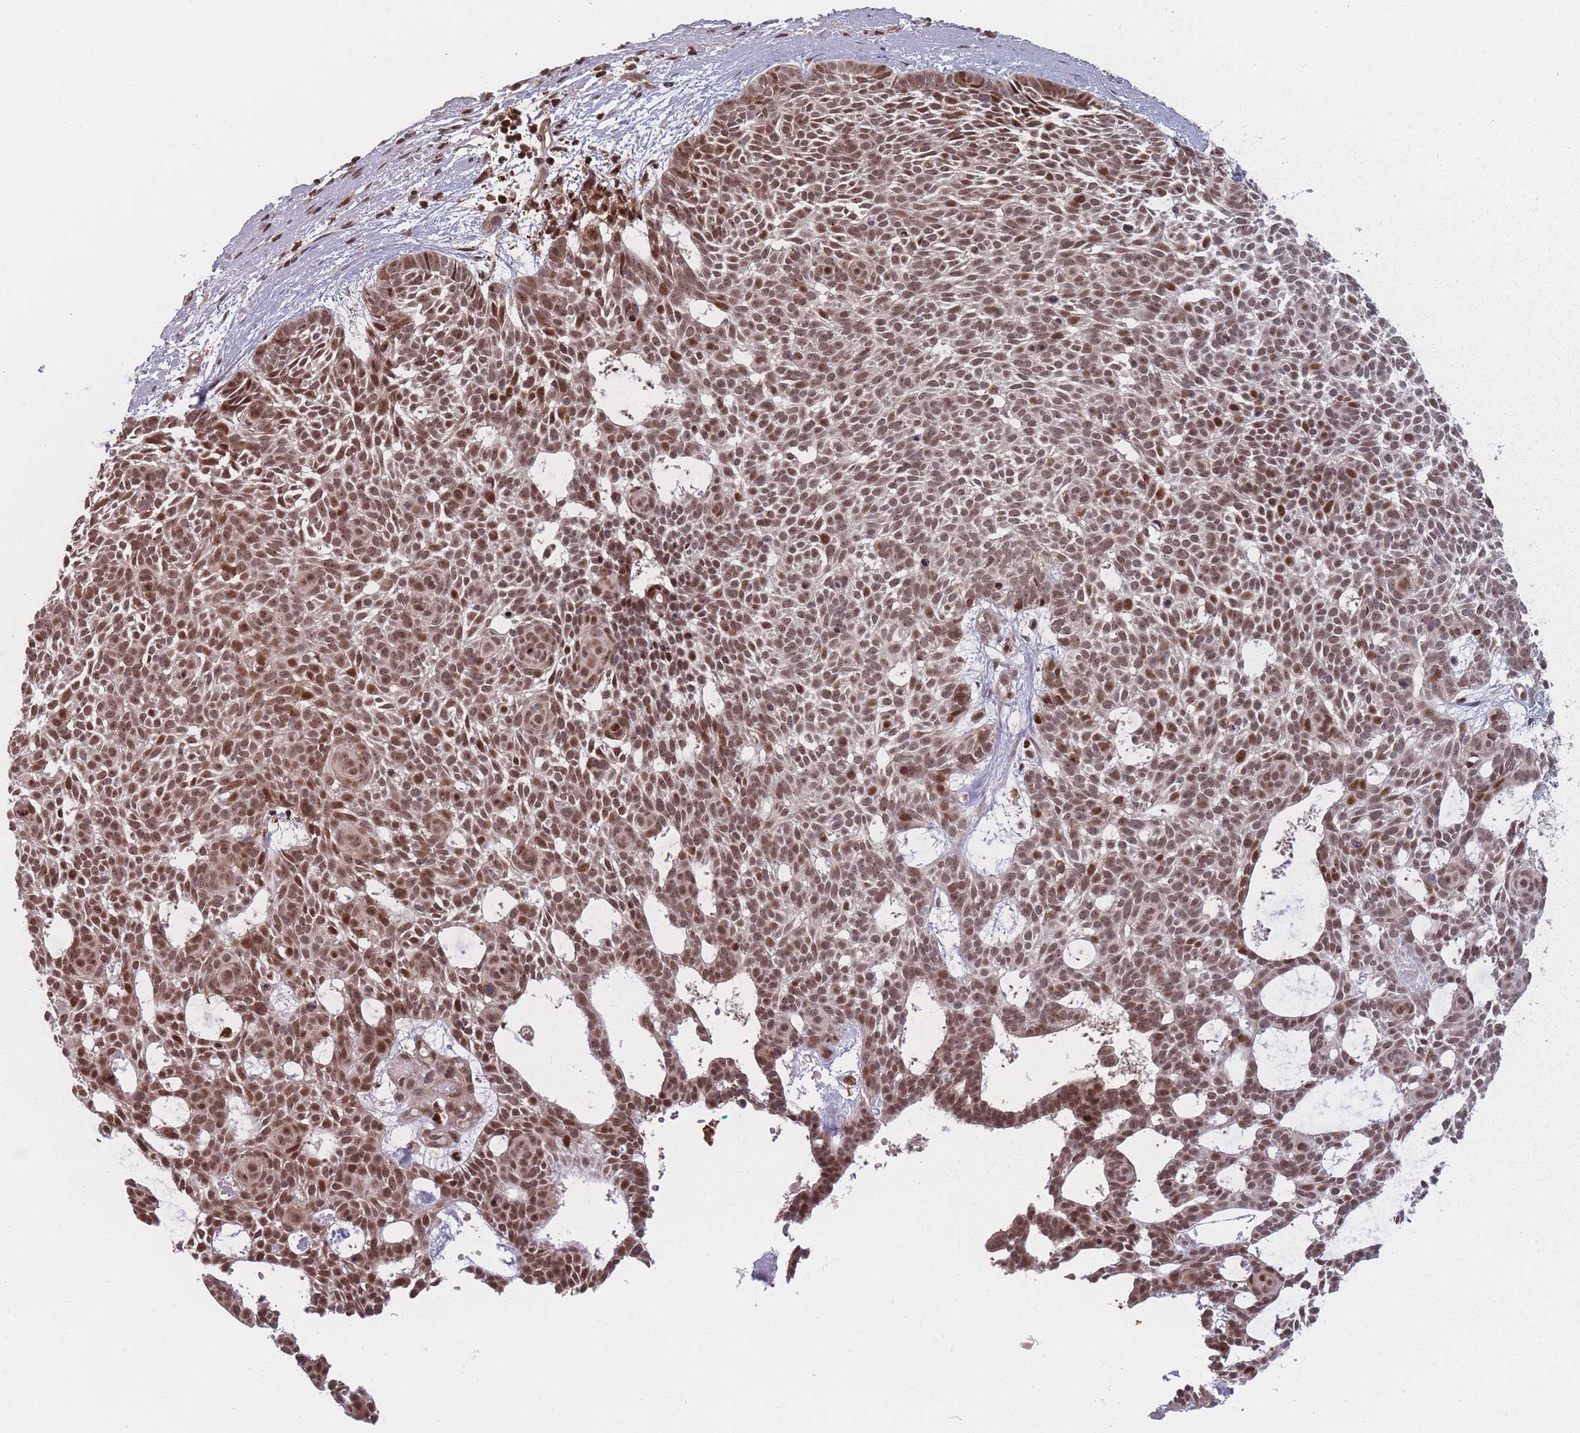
{"staining": {"intensity": "moderate", "quantity": ">75%", "location": "nuclear"}, "tissue": "skin cancer", "cell_type": "Tumor cells", "image_type": "cancer", "snomed": [{"axis": "morphology", "description": "Basal cell carcinoma"}, {"axis": "topography", "description": "Skin"}], "caption": "Immunohistochemical staining of basal cell carcinoma (skin) shows moderate nuclear protein expression in approximately >75% of tumor cells.", "gene": "WDR55", "patient": {"sex": "male", "age": 61}}